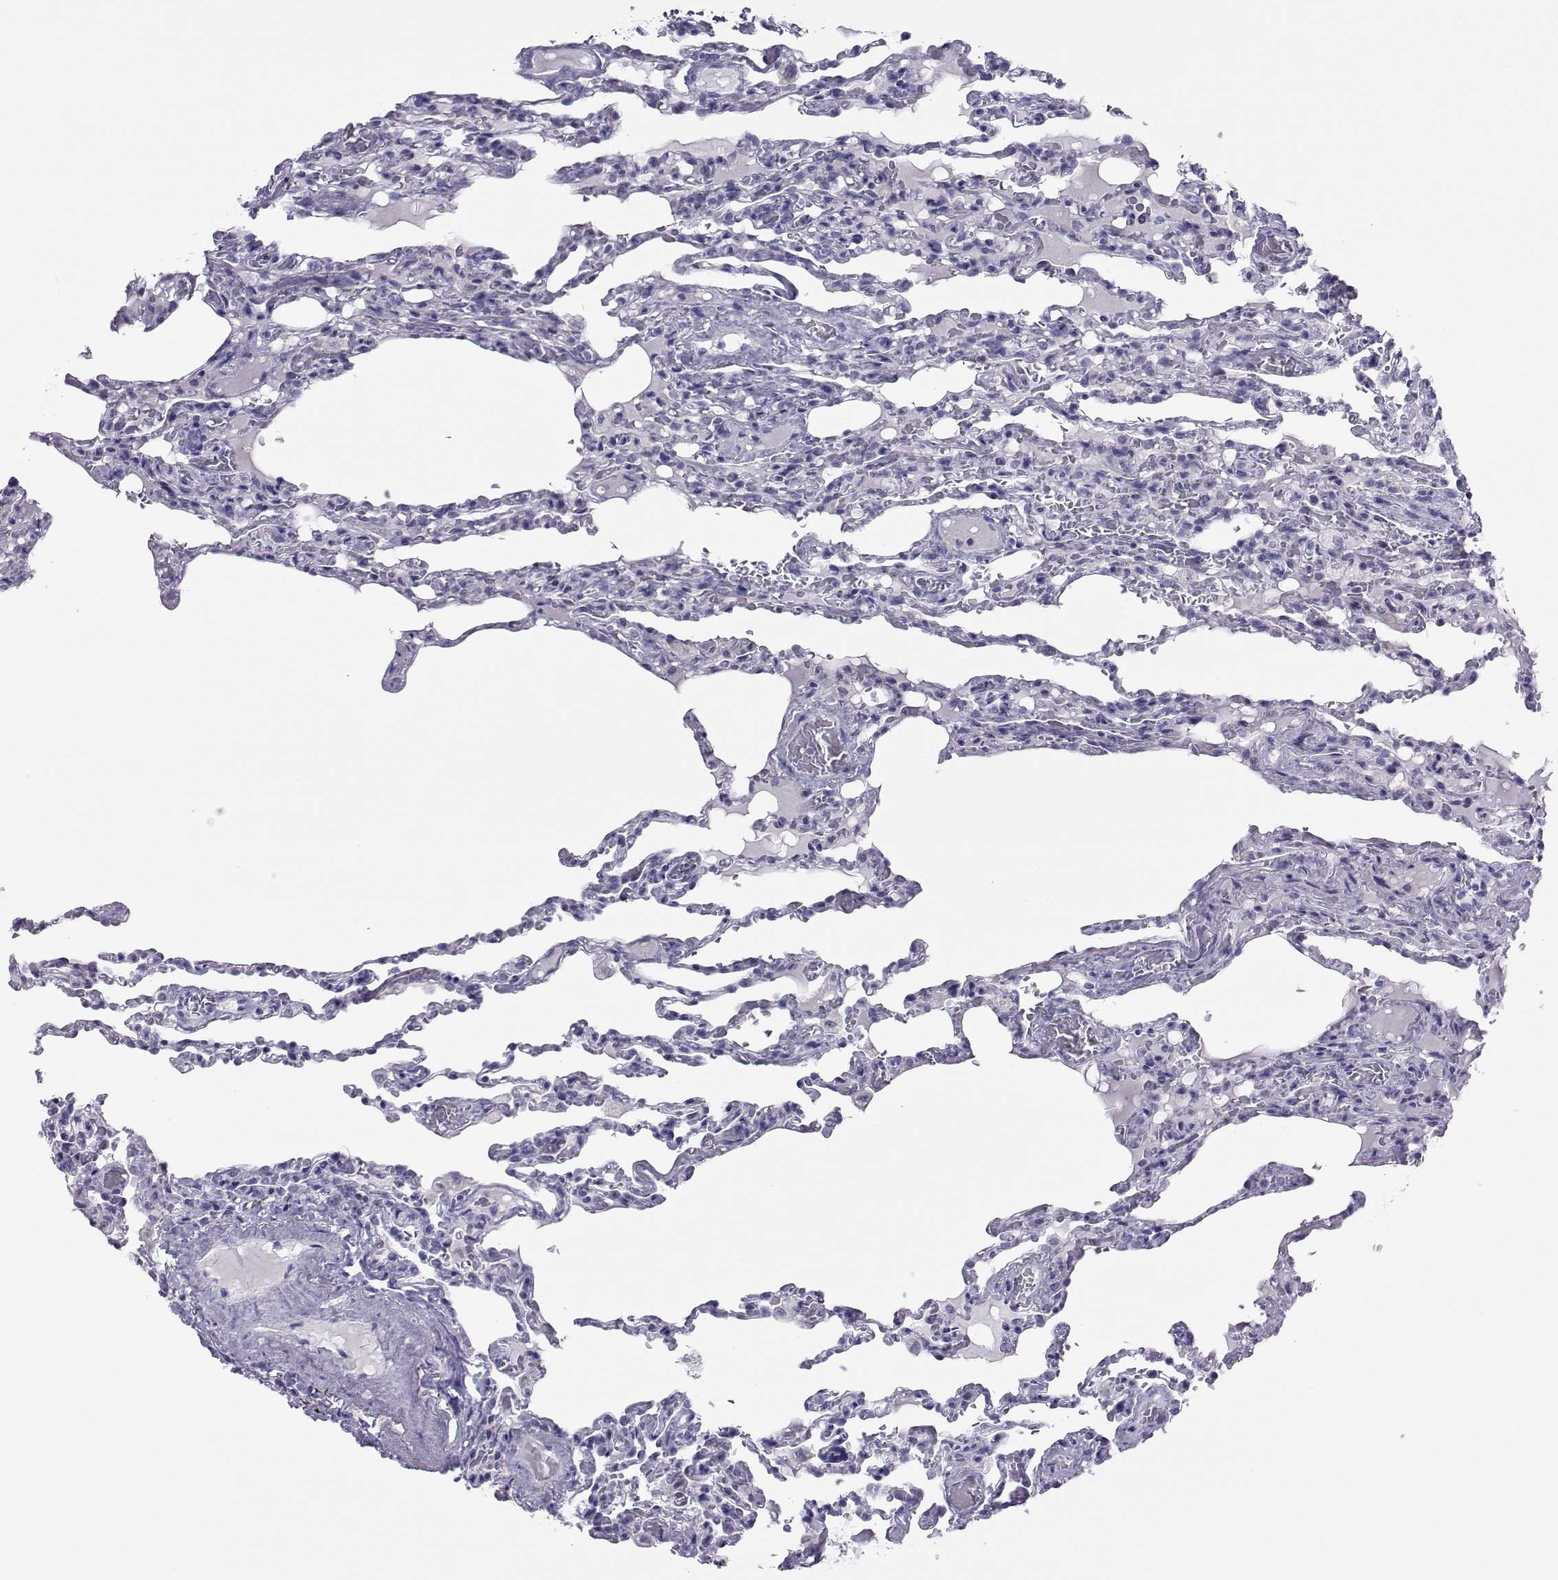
{"staining": {"intensity": "negative", "quantity": "none", "location": "none"}, "tissue": "lung", "cell_type": "Alveolar cells", "image_type": "normal", "snomed": [{"axis": "morphology", "description": "Normal tissue, NOS"}, {"axis": "topography", "description": "Lung"}], "caption": "This is an IHC micrograph of unremarkable lung. There is no positivity in alveolar cells.", "gene": "TRPM7", "patient": {"sex": "female", "age": 43}}